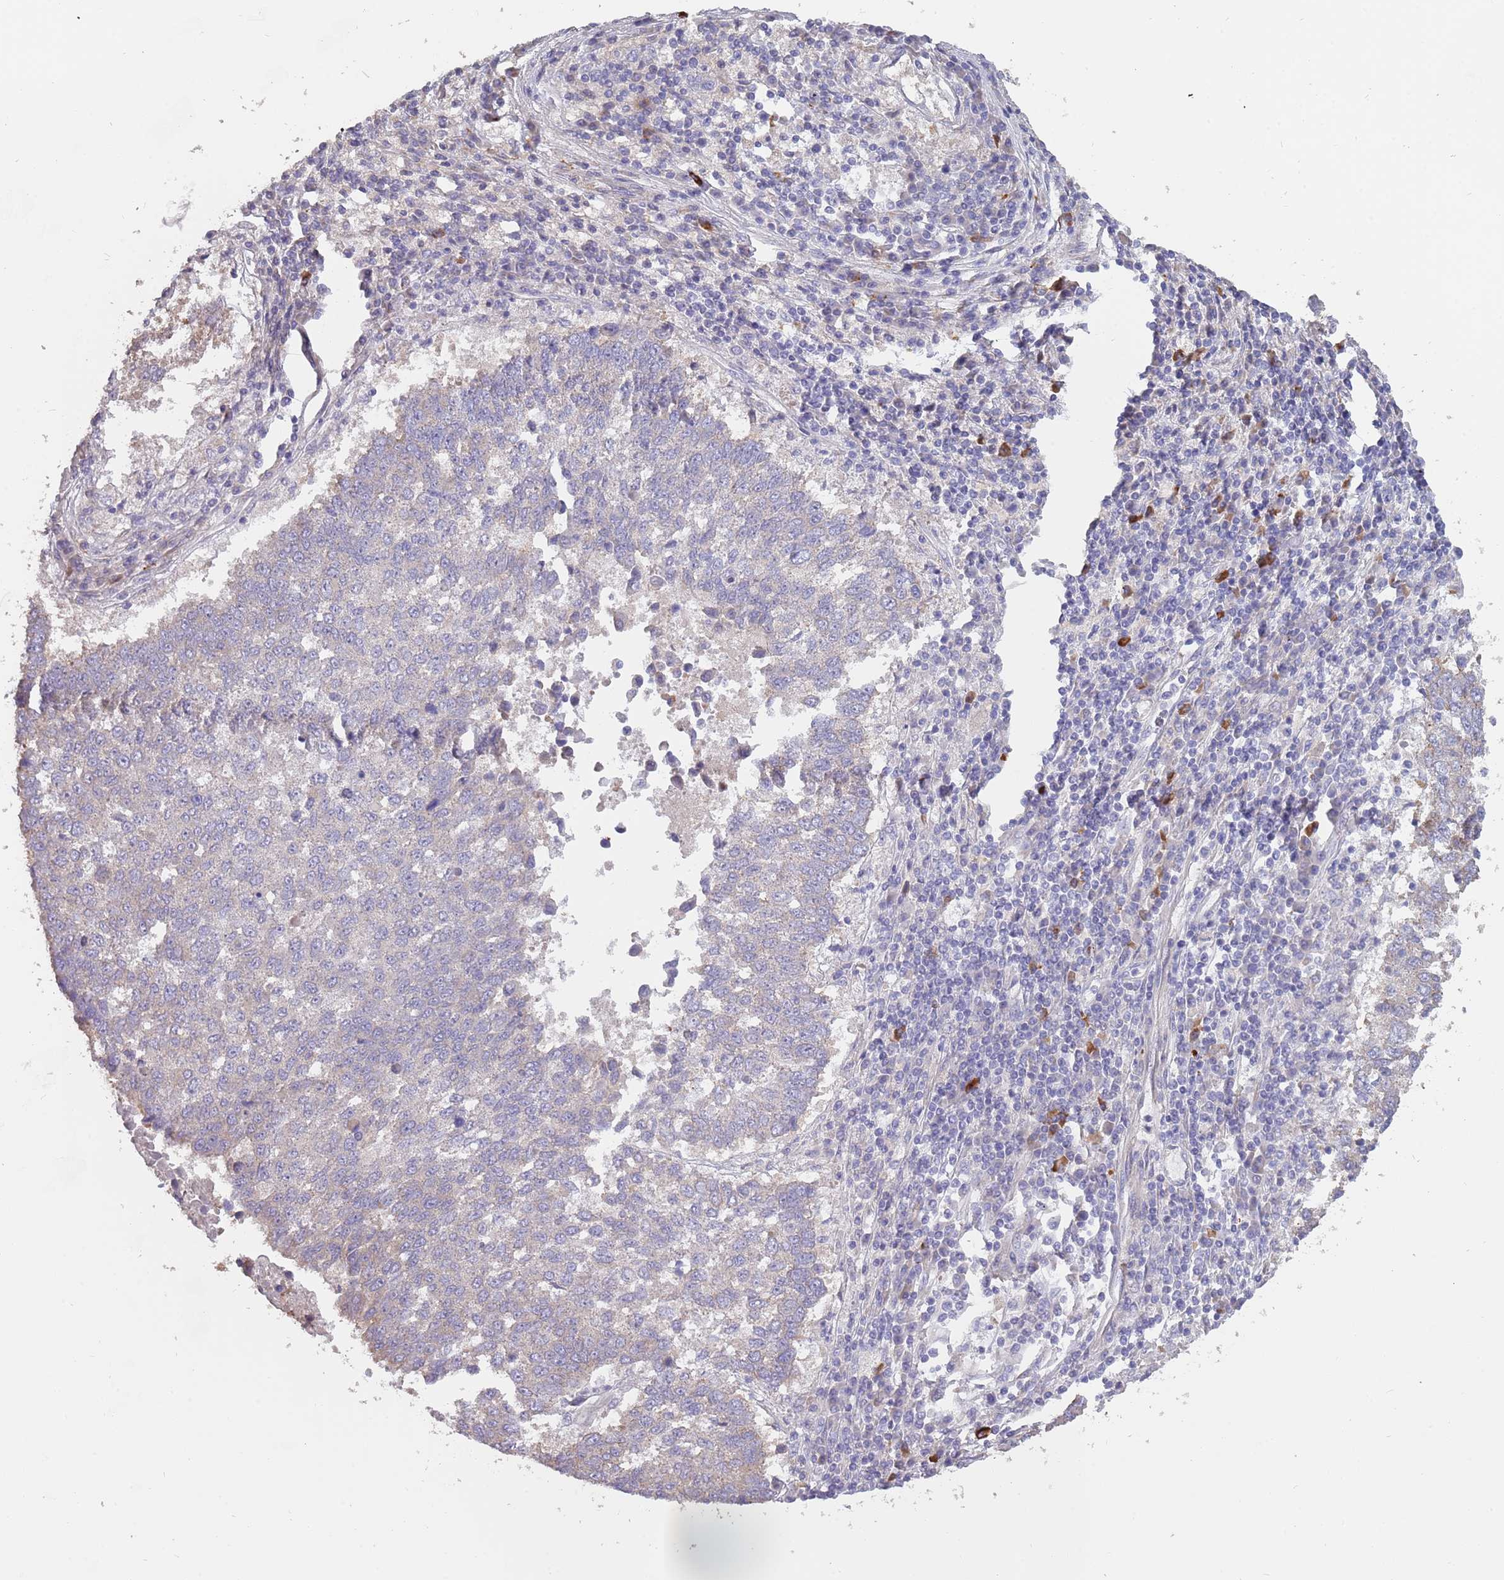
{"staining": {"intensity": "weak", "quantity": "<25%", "location": "cytoplasmic/membranous"}, "tissue": "lung cancer", "cell_type": "Tumor cells", "image_type": "cancer", "snomed": [{"axis": "morphology", "description": "Squamous cell carcinoma, NOS"}, {"axis": "topography", "description": "Lung"}], "caption": "The image shows no staining of tumor cells in squamous cell carcinoma (lung).", "gene": "SUSD1", "patient": {"sex": "male", "age": 73}}